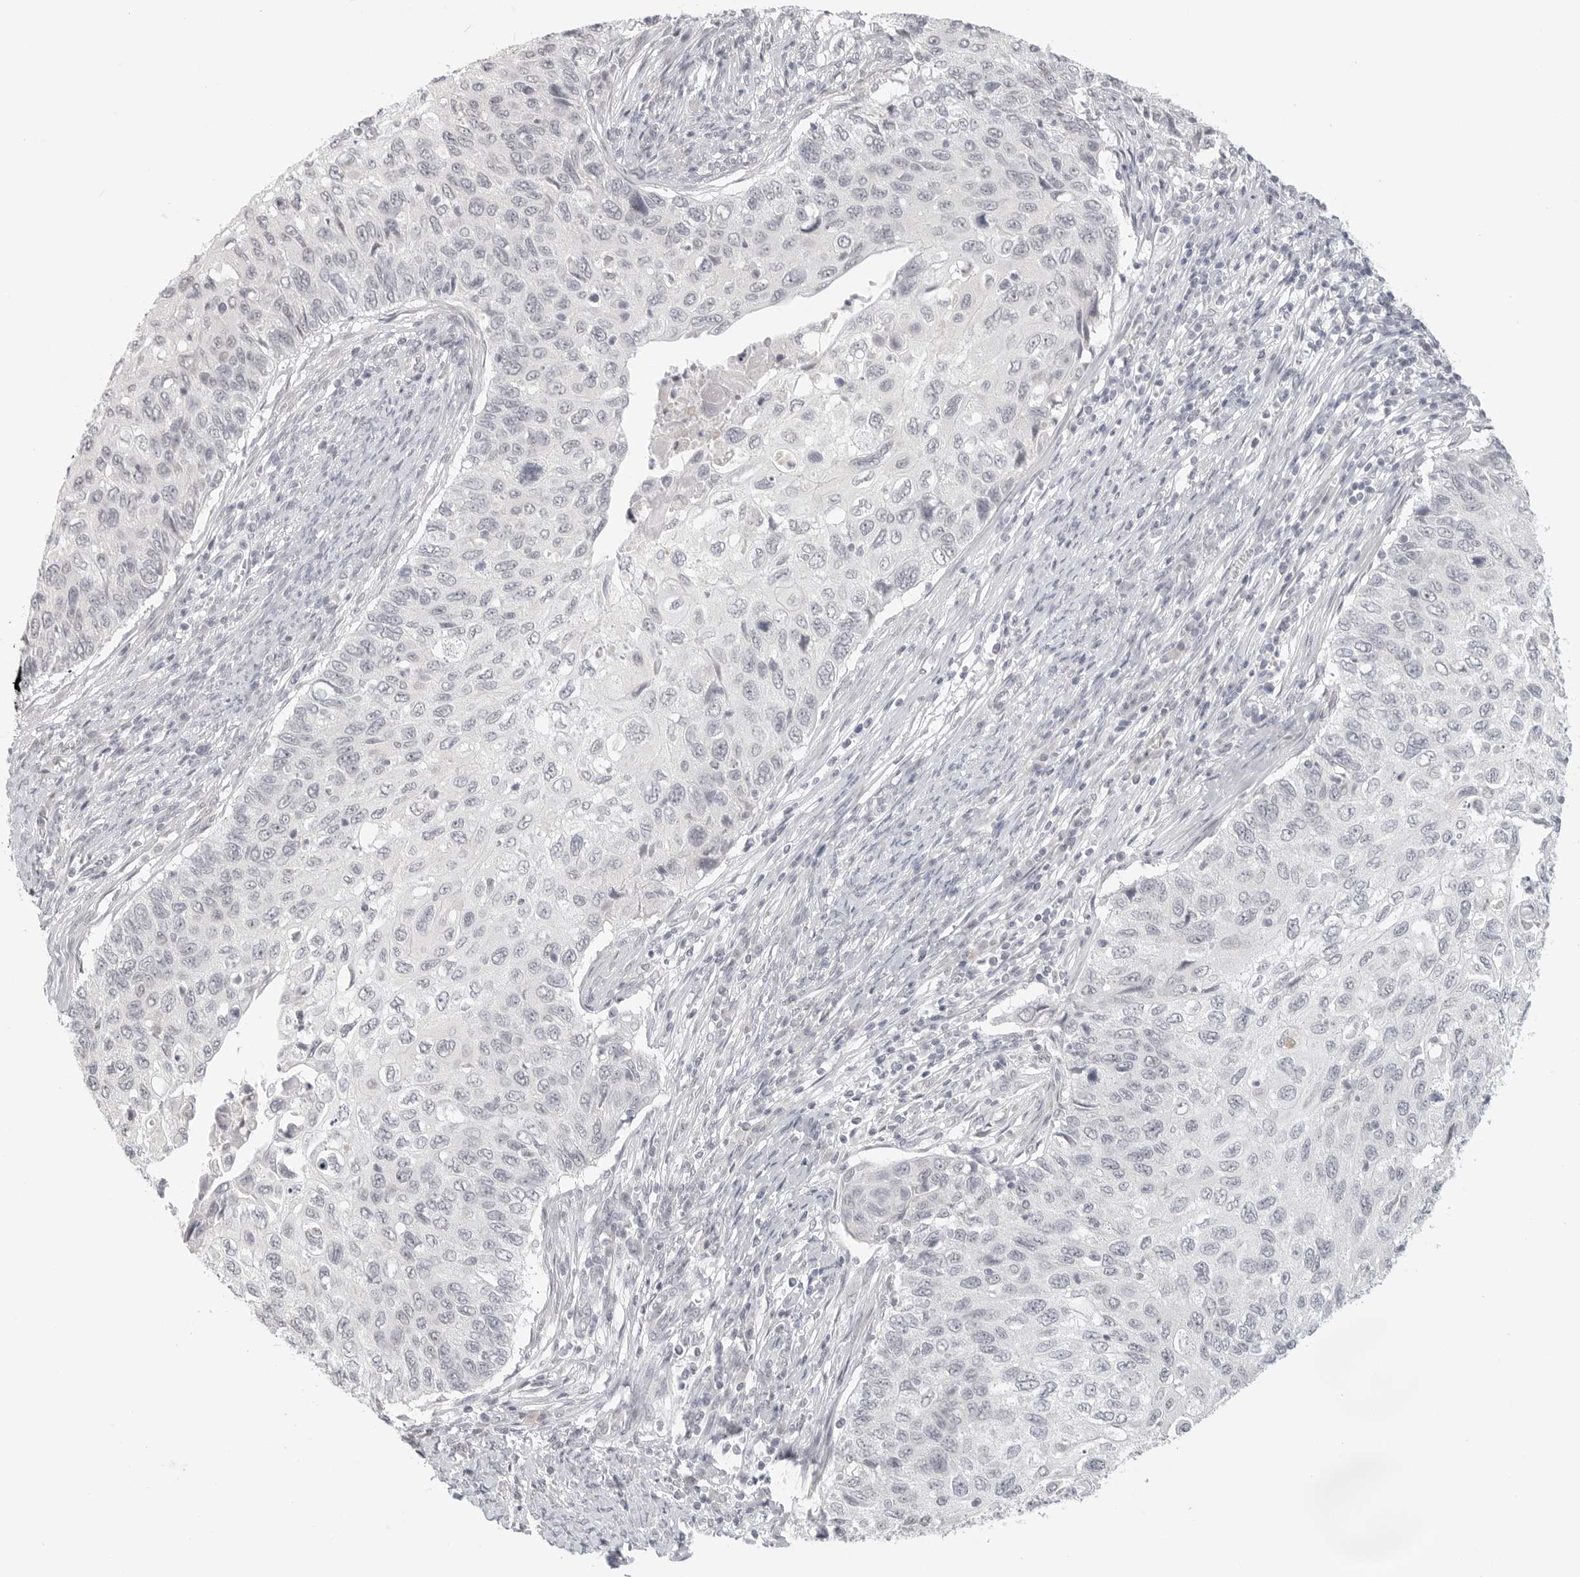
{"staining": {"intensity": "negative", "quantity": "none", "location": "none"}, "tissue": "cervical cancer", "cell_type": "Tumor cells", "image_type": "cancer", "snomed": [{"axis": "morphology", "description": "Squamous cell carcinoma, NOS"}, {"axis": "topography", "description": "Cervix"}], "caption": "IHC histopathology image of human cervical cancer stained for a protein (brown), which reveals no staining in tumor cells. (Brightfield microscopy of DAB IHC at high magnification).", "gene": "KLK11", "patient": {"sex": "female", "age": 70}}